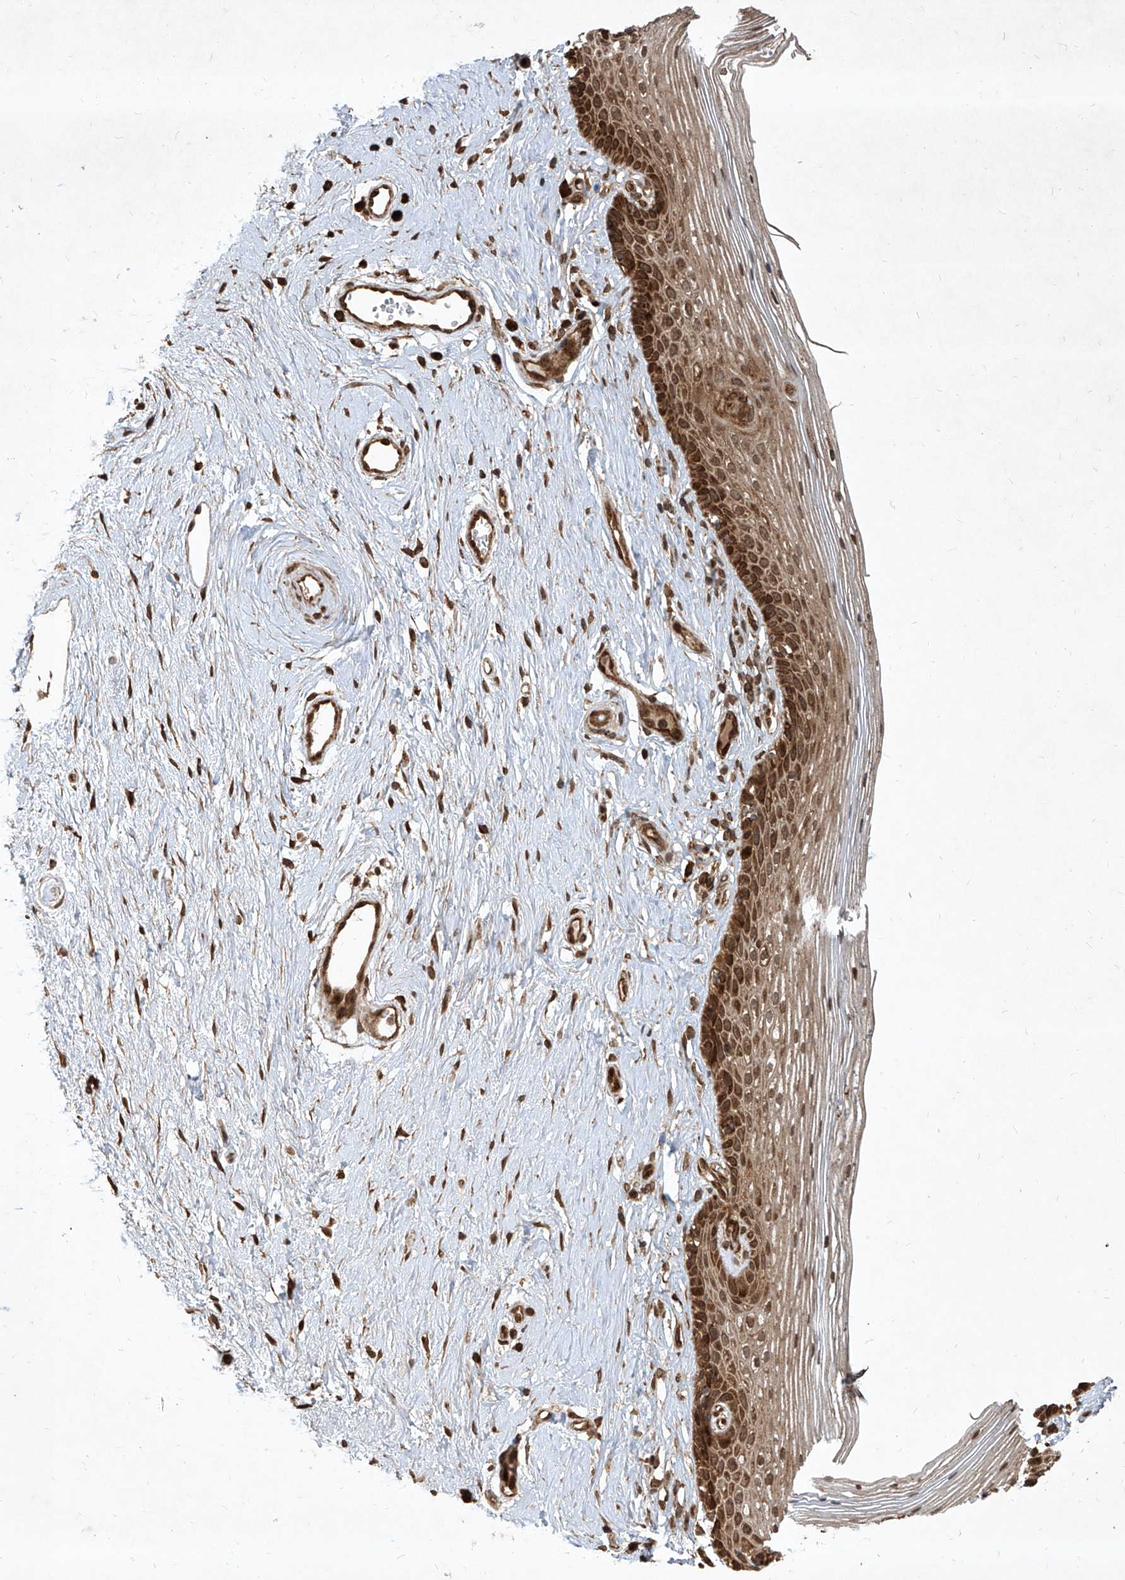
{"staining": {"intensity": "moderate", "quantity": "25%-75%", "location": "cytoplasmic/membranous,nuclear"}, "tissue": "vagina", "cell_type": "Squamous epithelial cells", "image_type": "normal", "snomed": [{"axis": "morphology", "description": "Normal tissue, NOS"}, {"axis": "topography", "description": "Vagina"}], "caption": "A photomicrograph of vagina stained for a protein demonstrates moderate cytoplasmic/membranous,nuclear brown staining in squamous epithelial cells.", "gene": "MAGED2", "patient": {"sex": "female", "age": 46}}